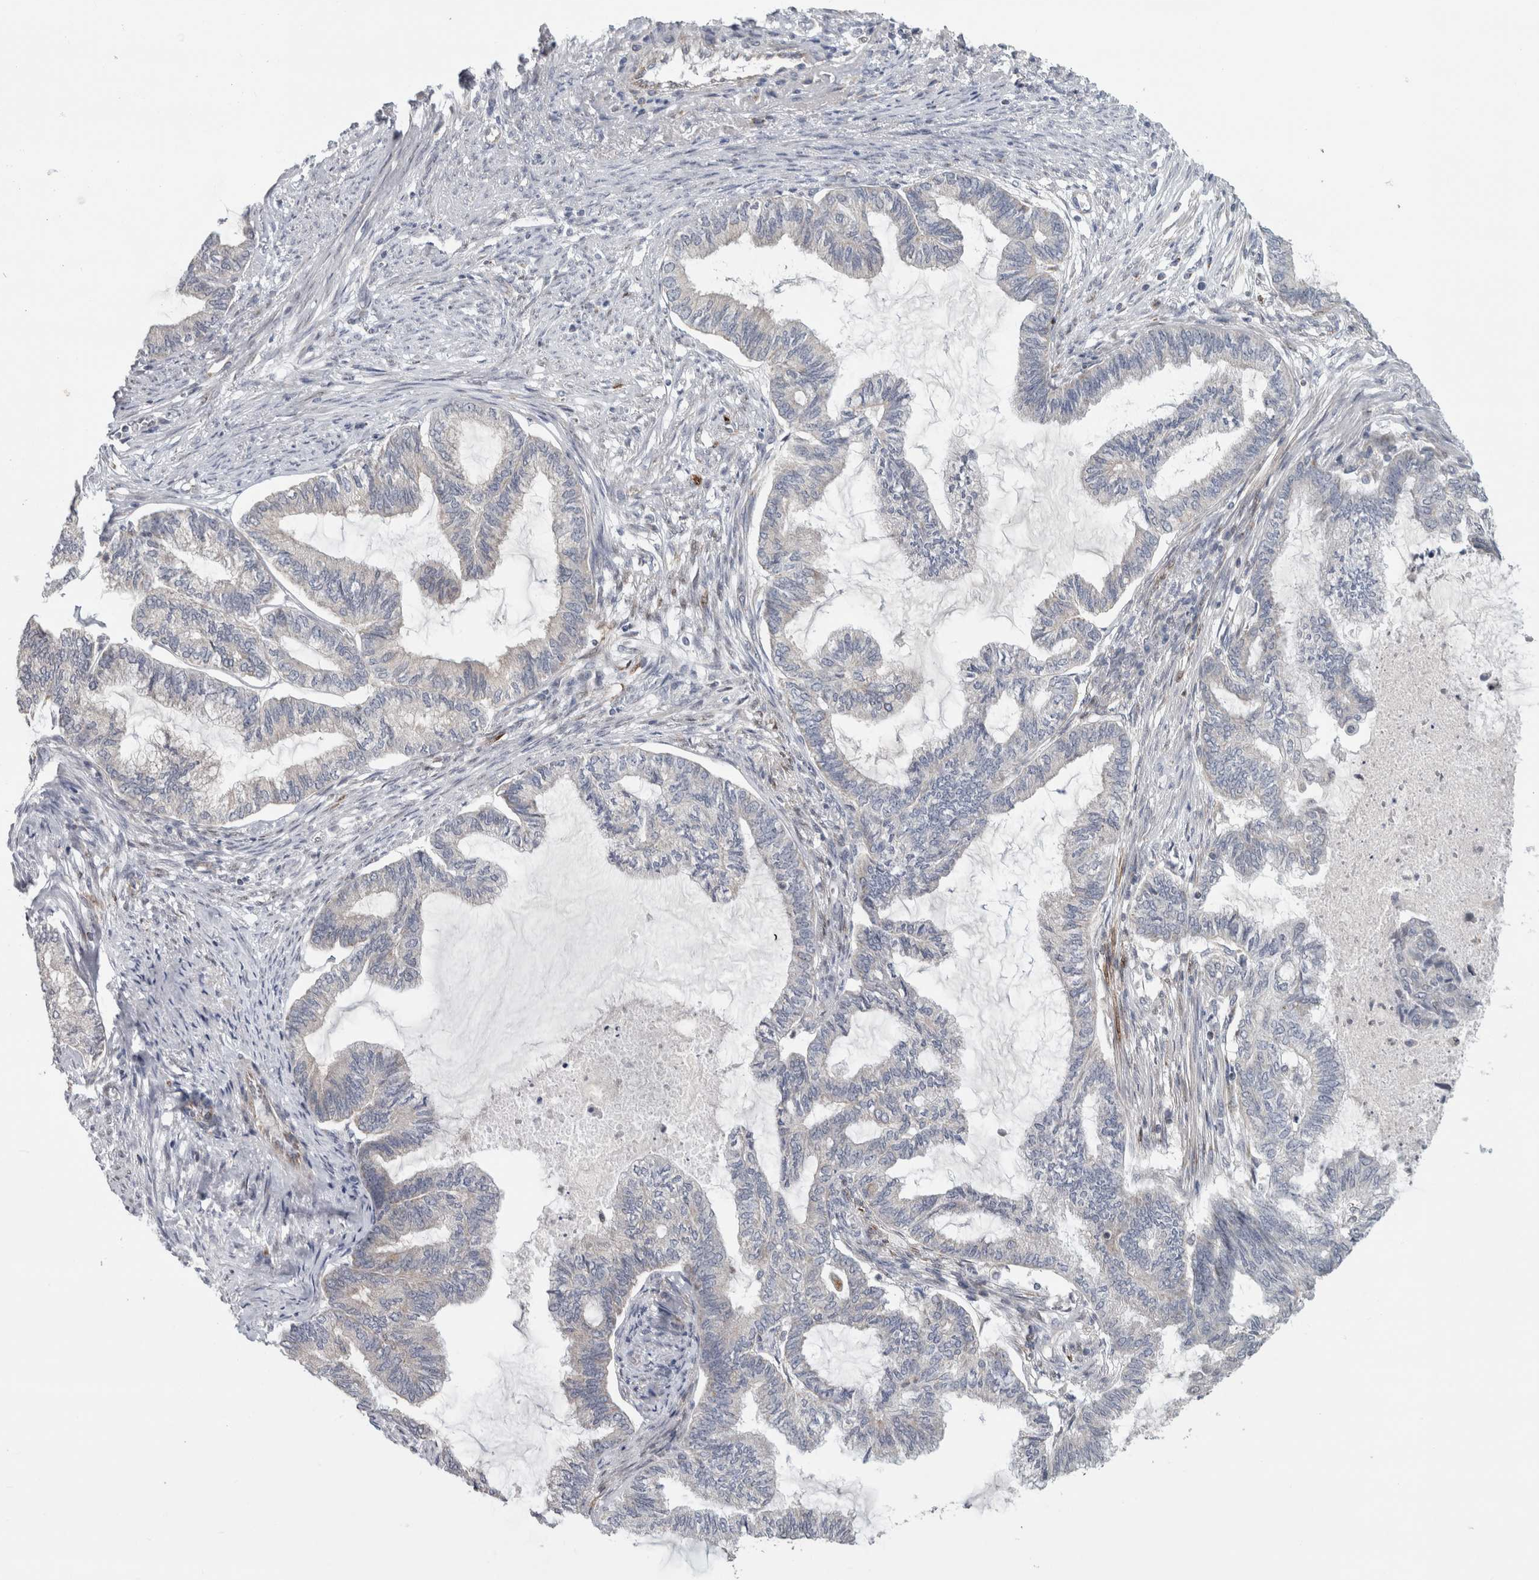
{"staining": {"intensity": "negative", "quantity": "none", "location": "none"}, "tissue": "endometrial cancer", "cell_type": "Tumor cells", "image_type": "cancer", "snomed": [{"axis": "morphology", "description": "Adenocarcinoma, NOS"}, {"axis": "topography", "description": "Endometrium"}], "caption": "Immunohistochemistry (IHC) image of neoplastic tissue: endometrial cancer stained with DAB displays no significant protein staining in tumor cells. The staining is performed using DAB brown chromogen with nuclei counter-stained in using hematoxylin.", "gene": "RAB18", "patient": {"sex": "female", "age": 86}}